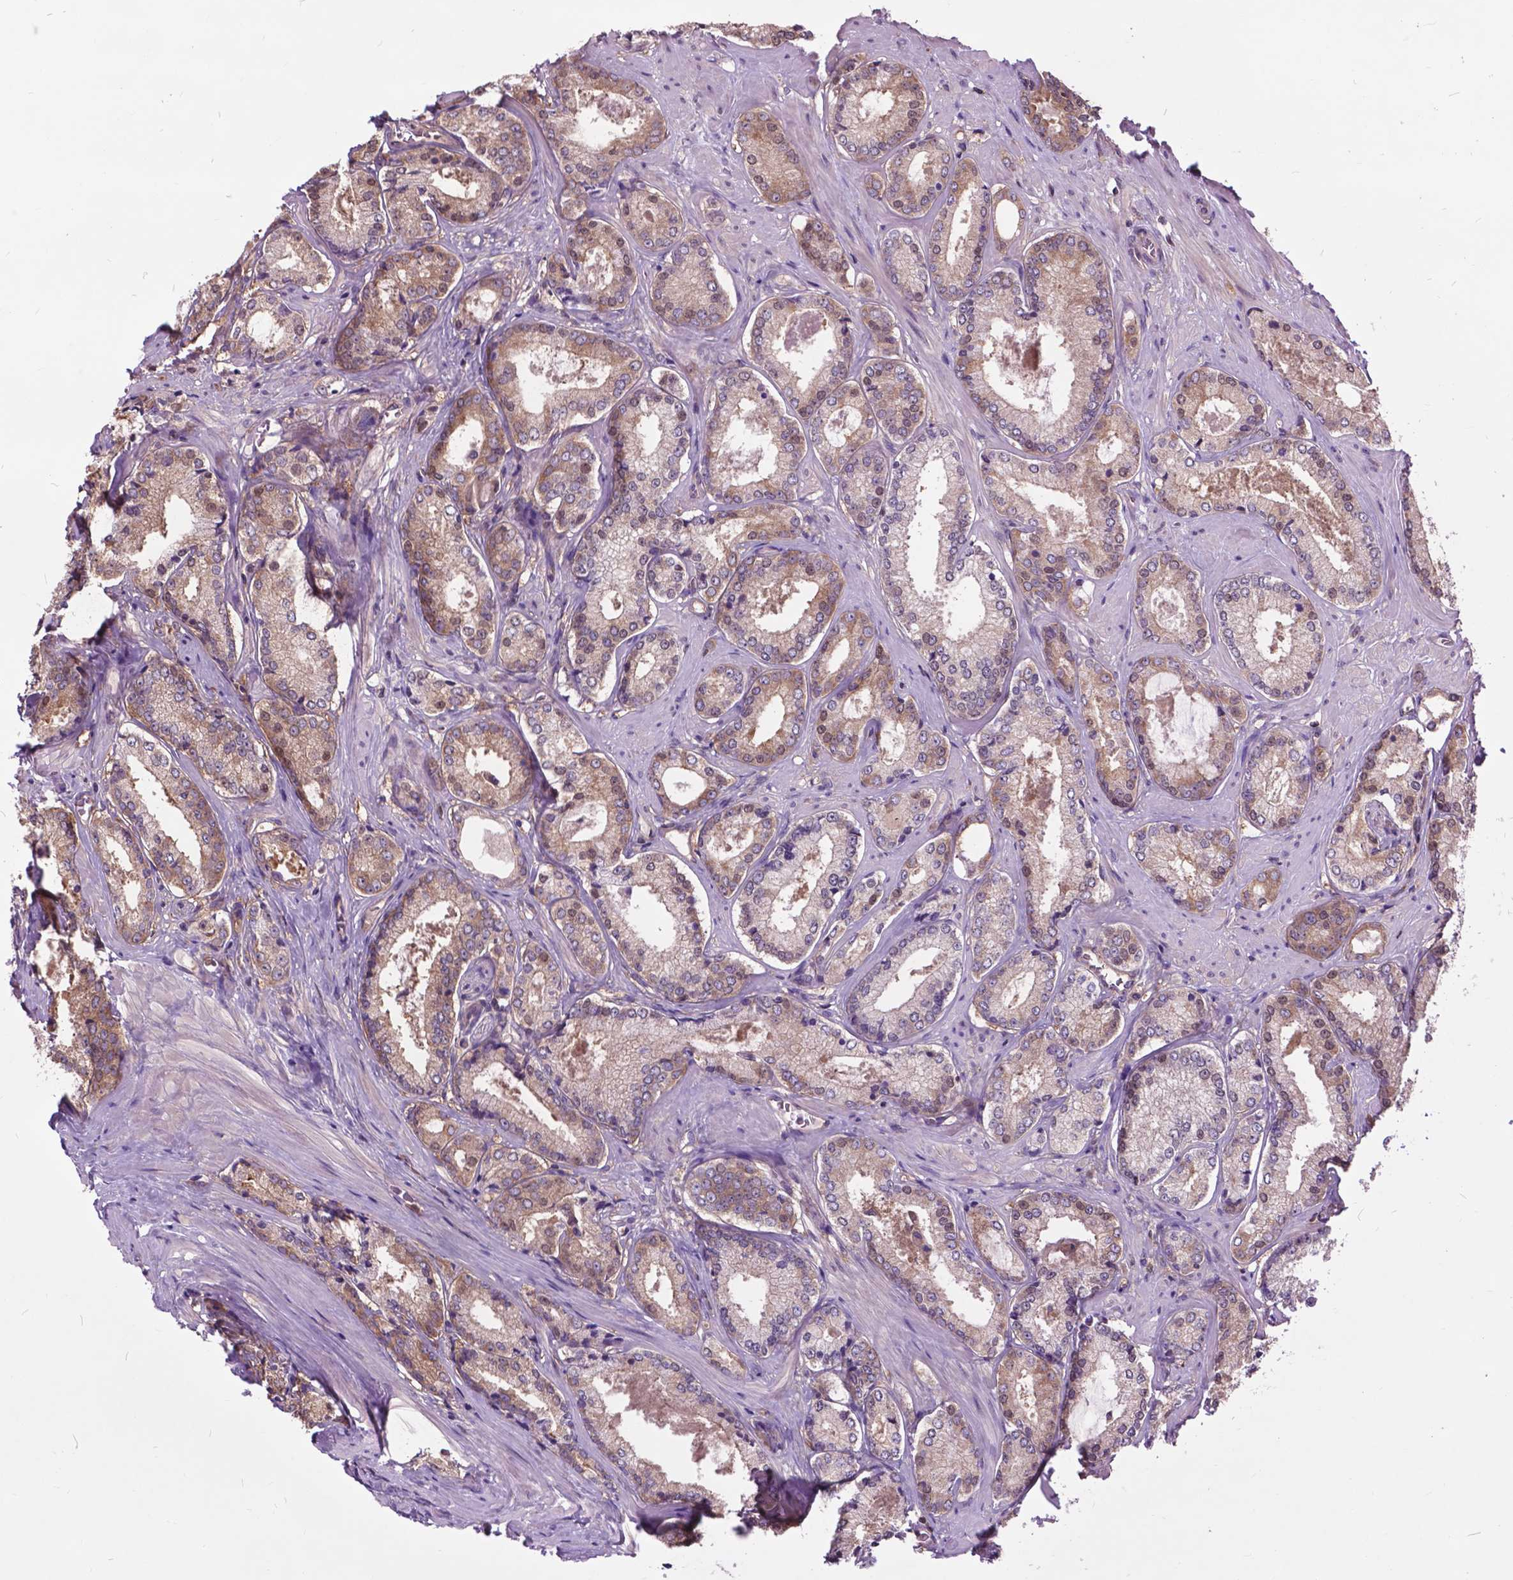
{"staining": {"intensity": "weak", "quantity": "25%-75%", "location": "cytoplasmic/membranous"}, "tissue": "prostate cancer", "cell_type": "Tumor cells", "image_type": "cancer", "snomed": [{"axis": "morphology", "description": "Adenocarcinoma, Low grade"}, {"axis": "topography", "description": "Prostate"}], "caption": "IHC image of prostate adenocarcinoma (low-grade) stained for a protein (brown), which shows low levels of weak cytoplasmic/membranous positivity in approximately 25%-75% of tumor cells.", "gene": "ARAF", "patient": {"sex": "male", "age": 56}}